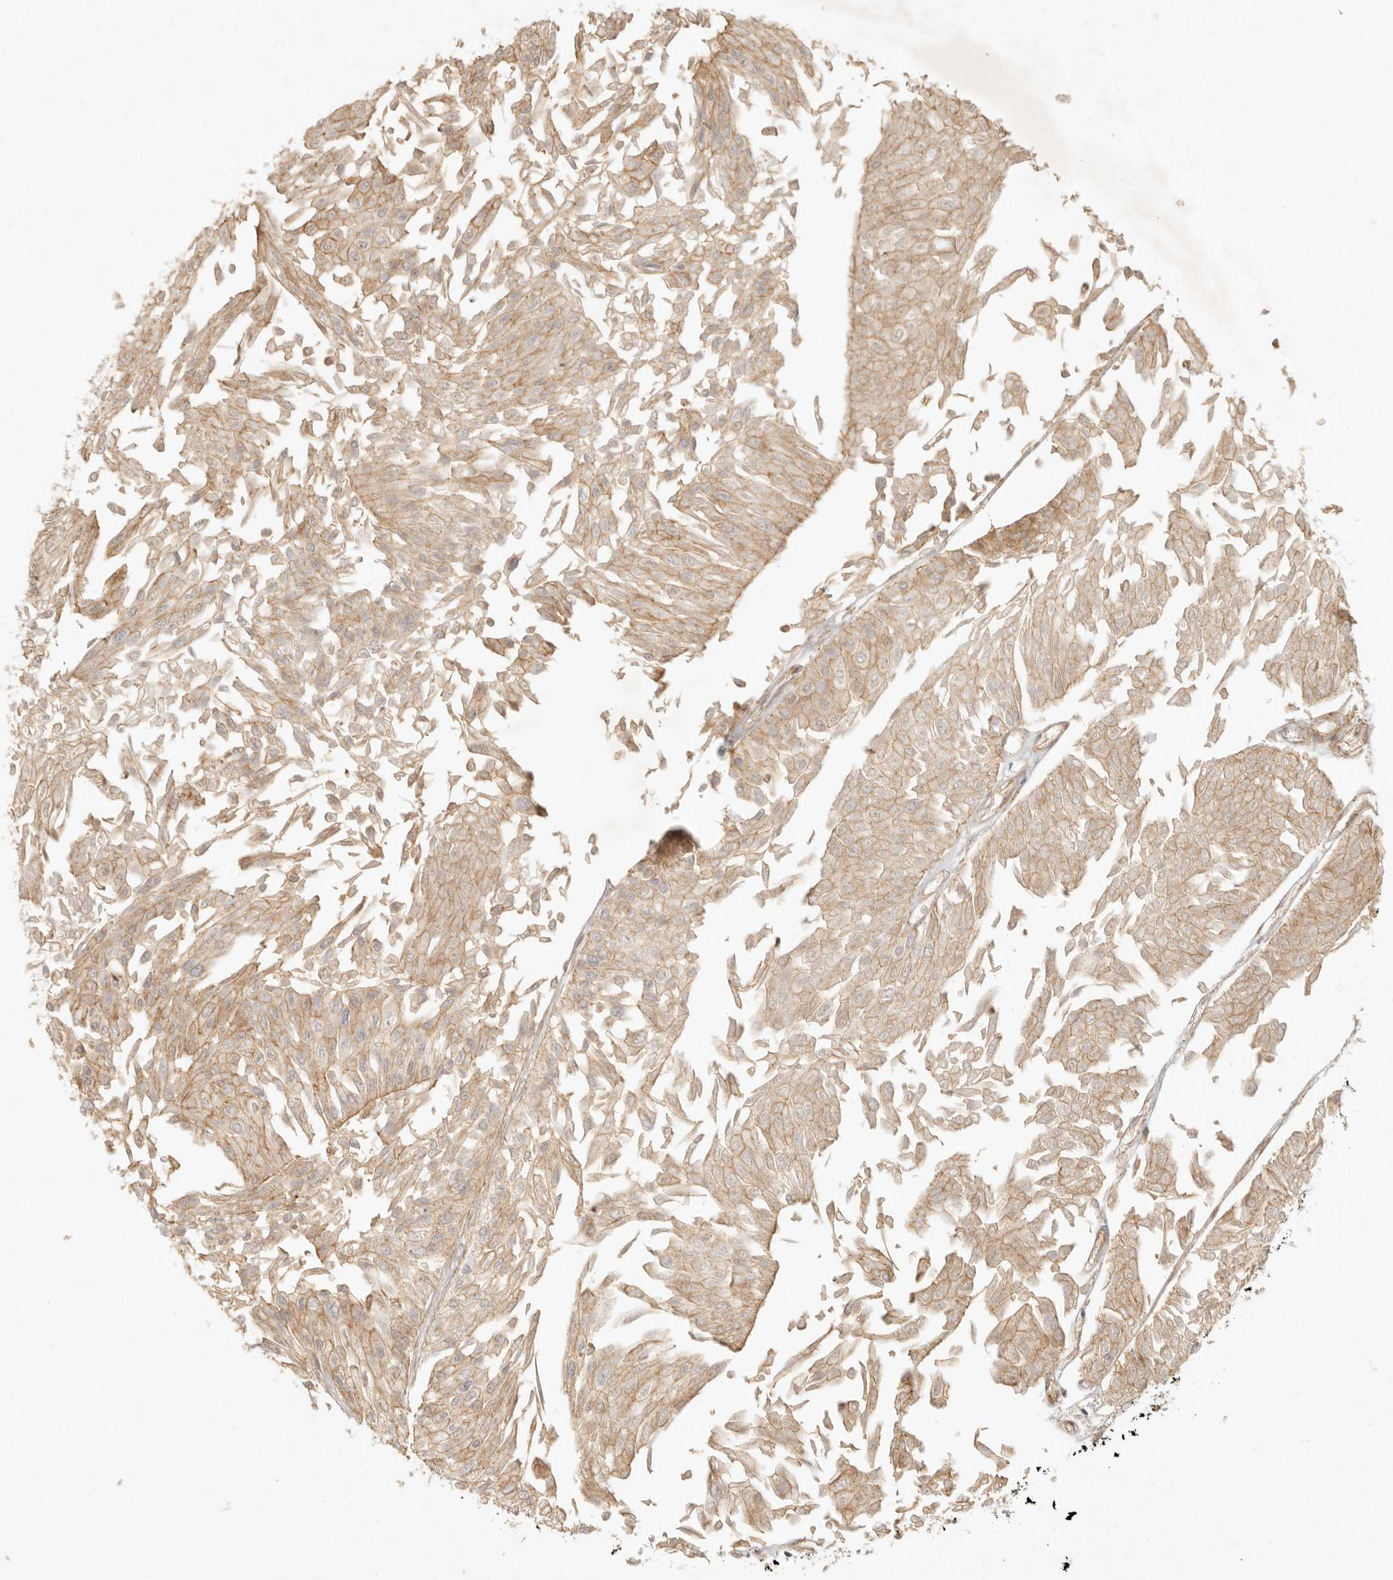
{"staining": {"intensity": "weak", "quantity": "25%-75%", "location": "cytoplasmic/membranous"}, "tissue": "urothelial cancer", "cell_type": "Tumor cells", "image_type": "cancer", "snomed": [{"axis": "morphology", "description": "Urothelial carcinoma, Low grade"}, {"axis": "topography", "description": "Urinary bladder"}], "caption": "A histopathology image of urothelial carcinoma (low-grade) stained for a protein demonstrates weak cytoplasmic/membranous brown staining in tumor cells. Immunohistochemistry stains the protein in brown and the nuclei are stained blue.", "gene": "KLHL38", "patient": {"sex": "male", "age": 67}}